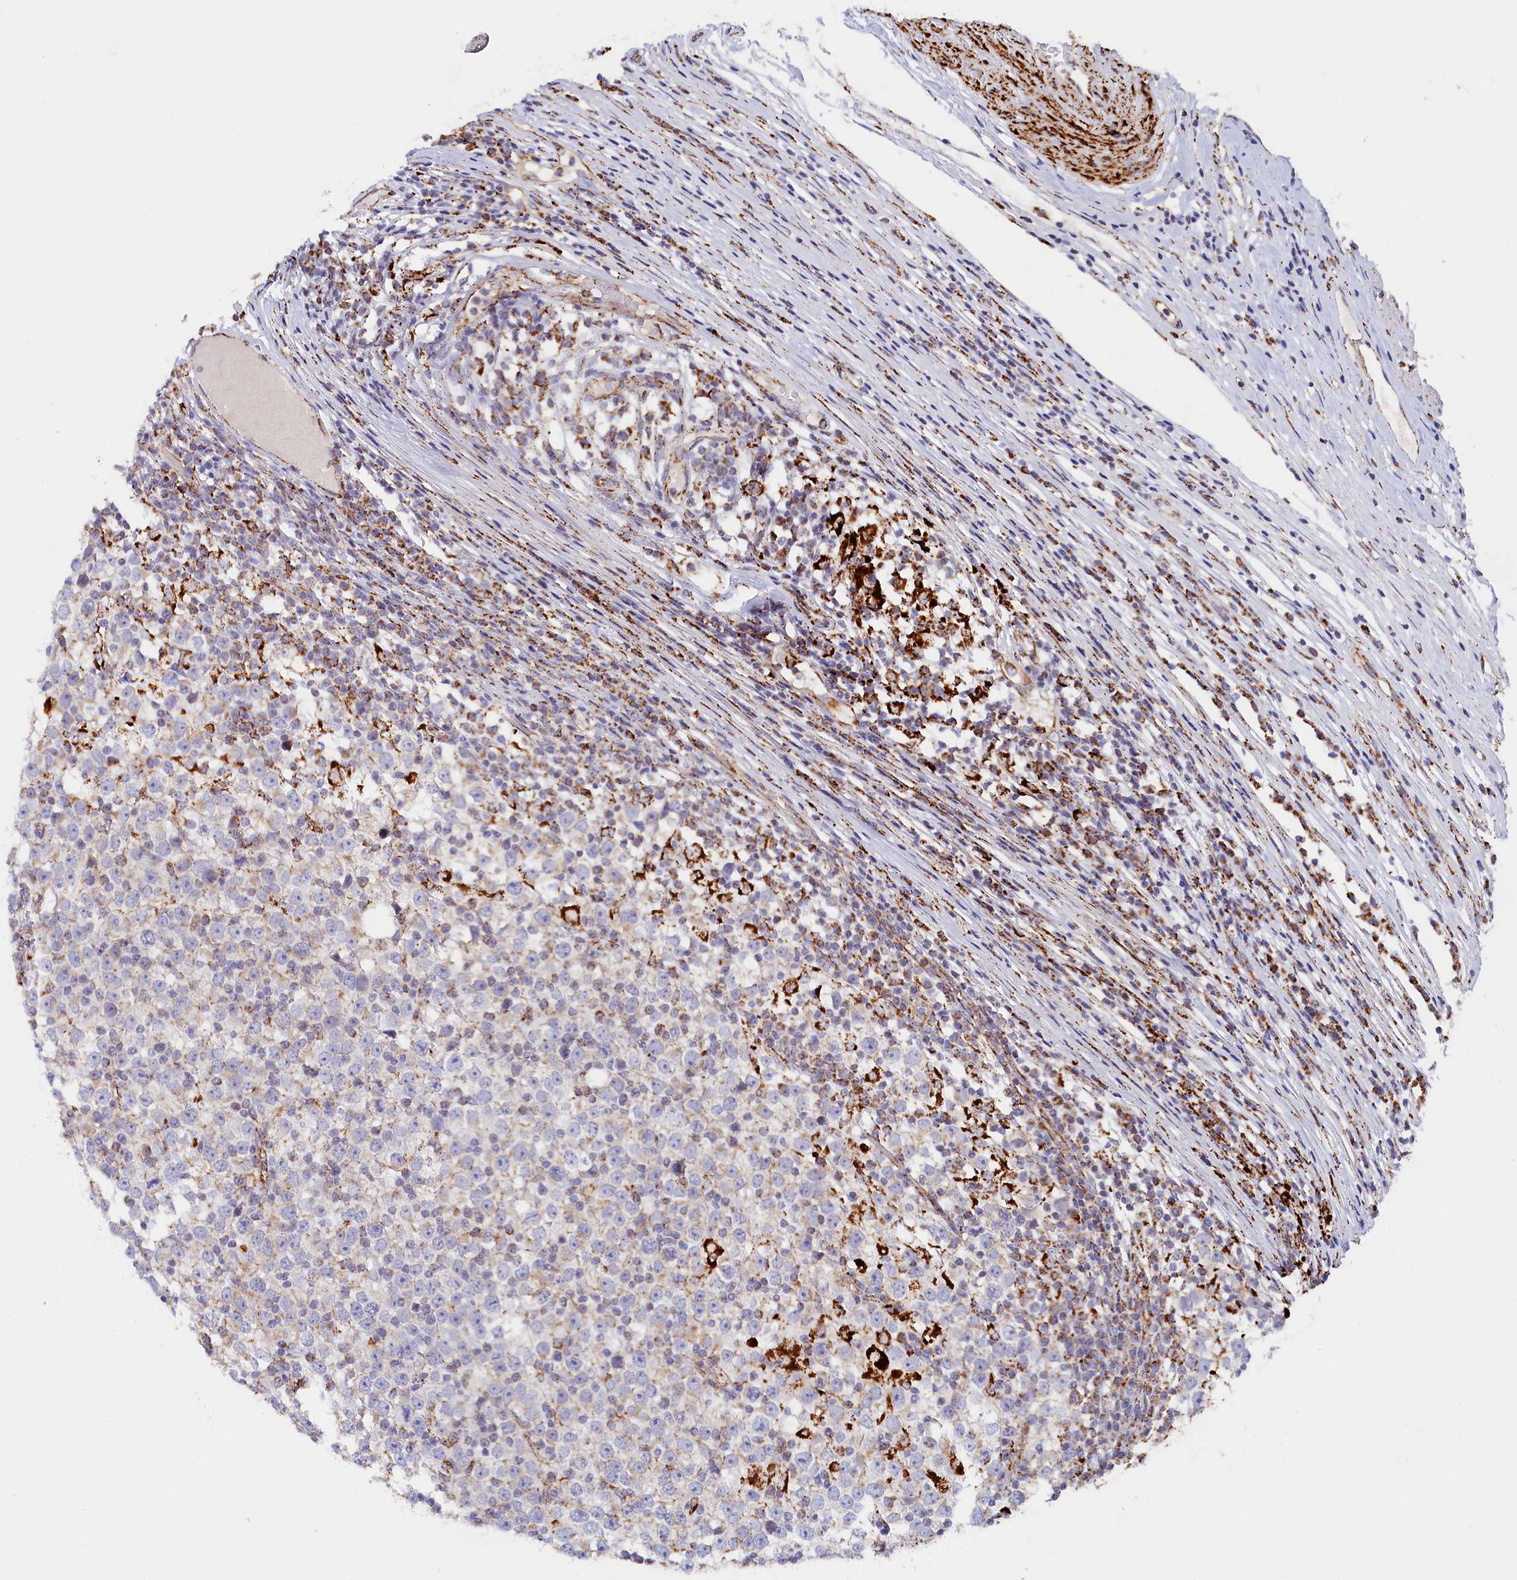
{"staining": {"intensity": "negative", "quantity": "none", "location": "none"}, "tissue": "testis cancer", "cell_type": "Tumor cells", "image_type": "cancer", "snomed": [{"axis": "morphology", "description": "Seminoma, NOS"}, {"axis": "topography", "description": "Testis"}], "caption": "Tumor cells are negative for brown protein staining in seminoma (testis).", "gene": "AKTIP", "patient": {"sex": "male", "age": 65}}